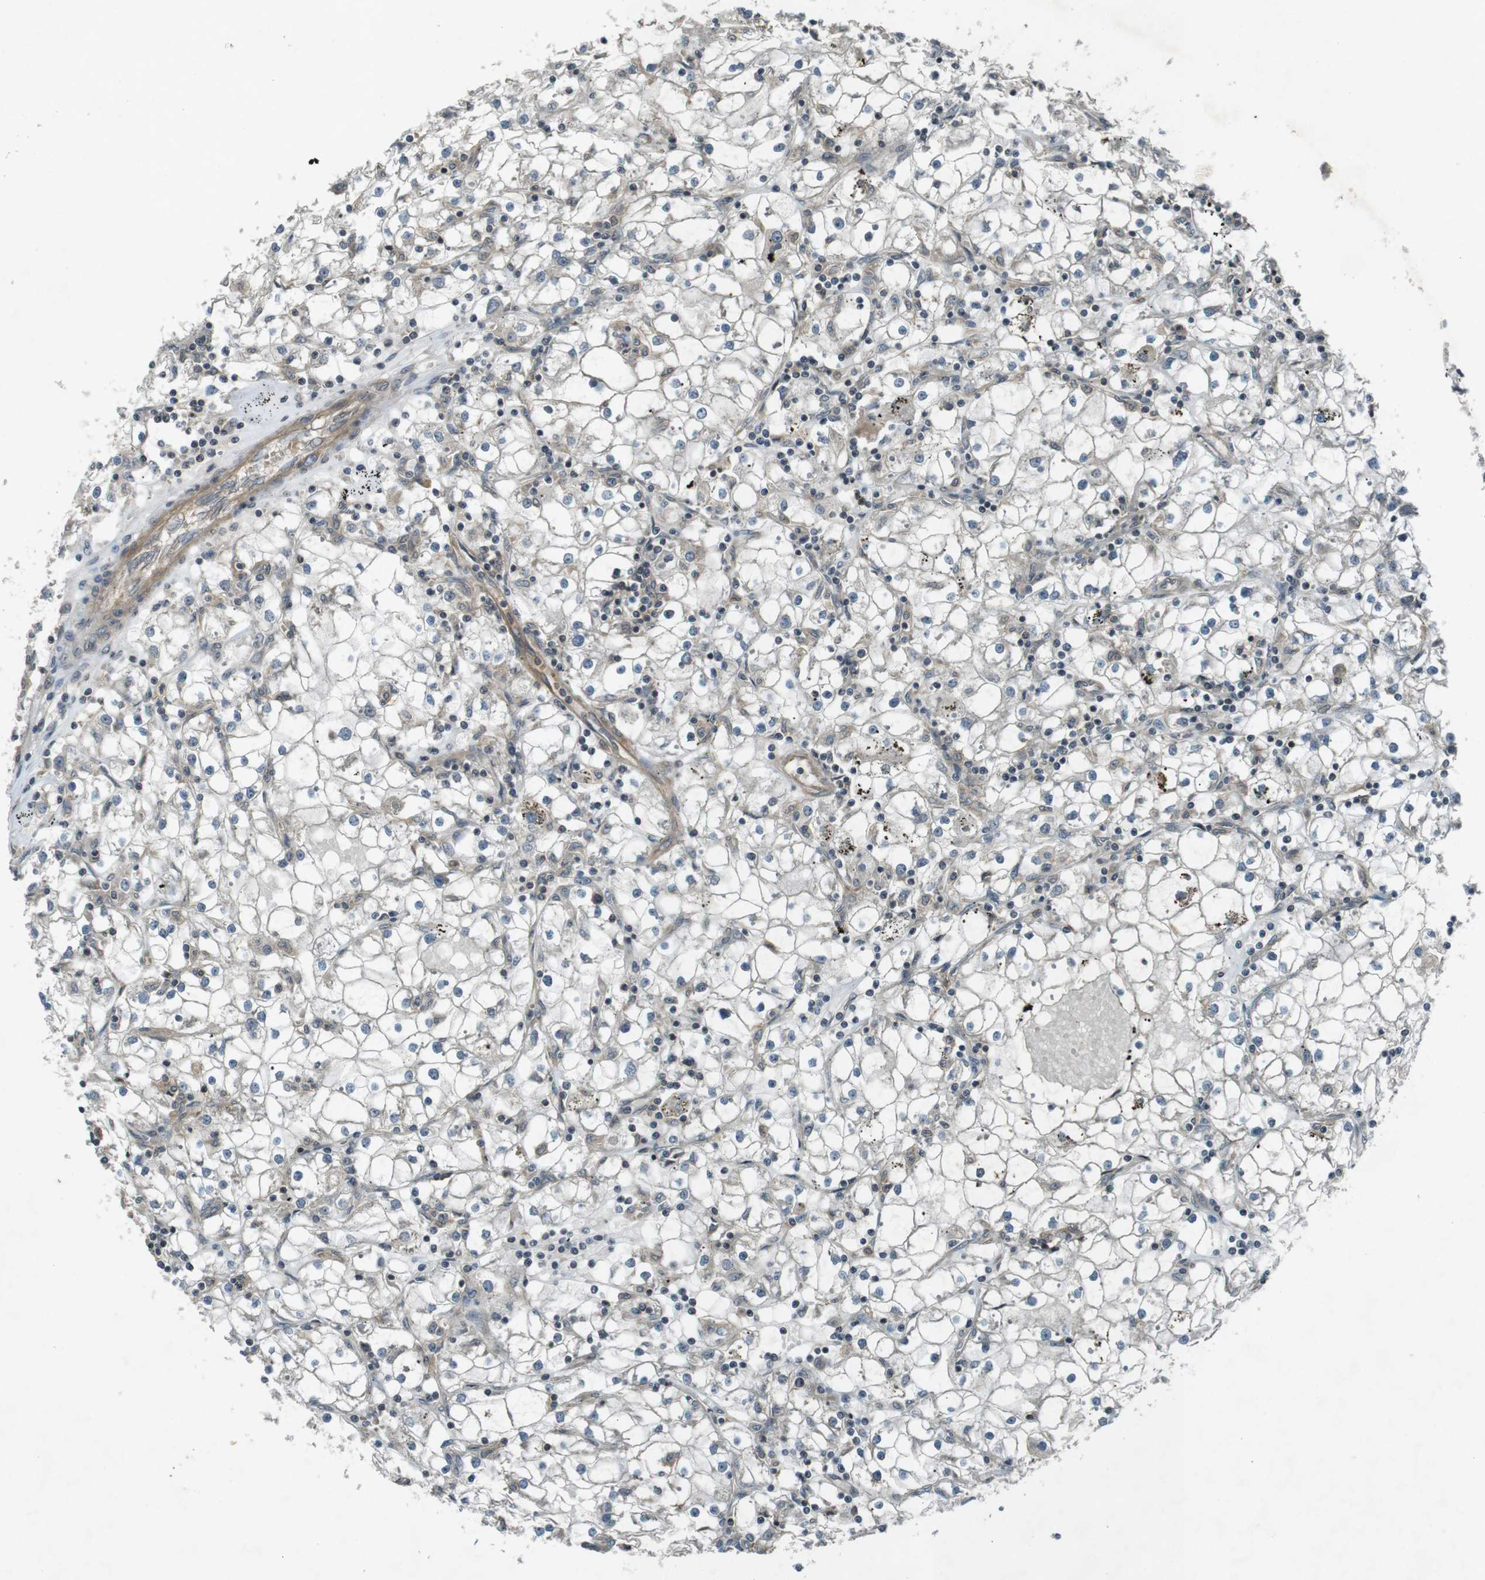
{"staining": {"intensity": "negative", "quantity": "none", "location": "none"}, "tissue": "renal cancer", "cell_type": "Tumor cells", "image_type": "cancer", "snomed": [{"axis": "morphology", "description": "Adenocarcinoma, NOS"}, {"axis": "topography", "description": "Kidney"}], "caption": "Immunohistochemical staining of renal cancer (adenocarcinoma) reveals no significant expression in tumor cells.", "gene": "ZYX", "patient": {"sex": "male", "age": 56}}